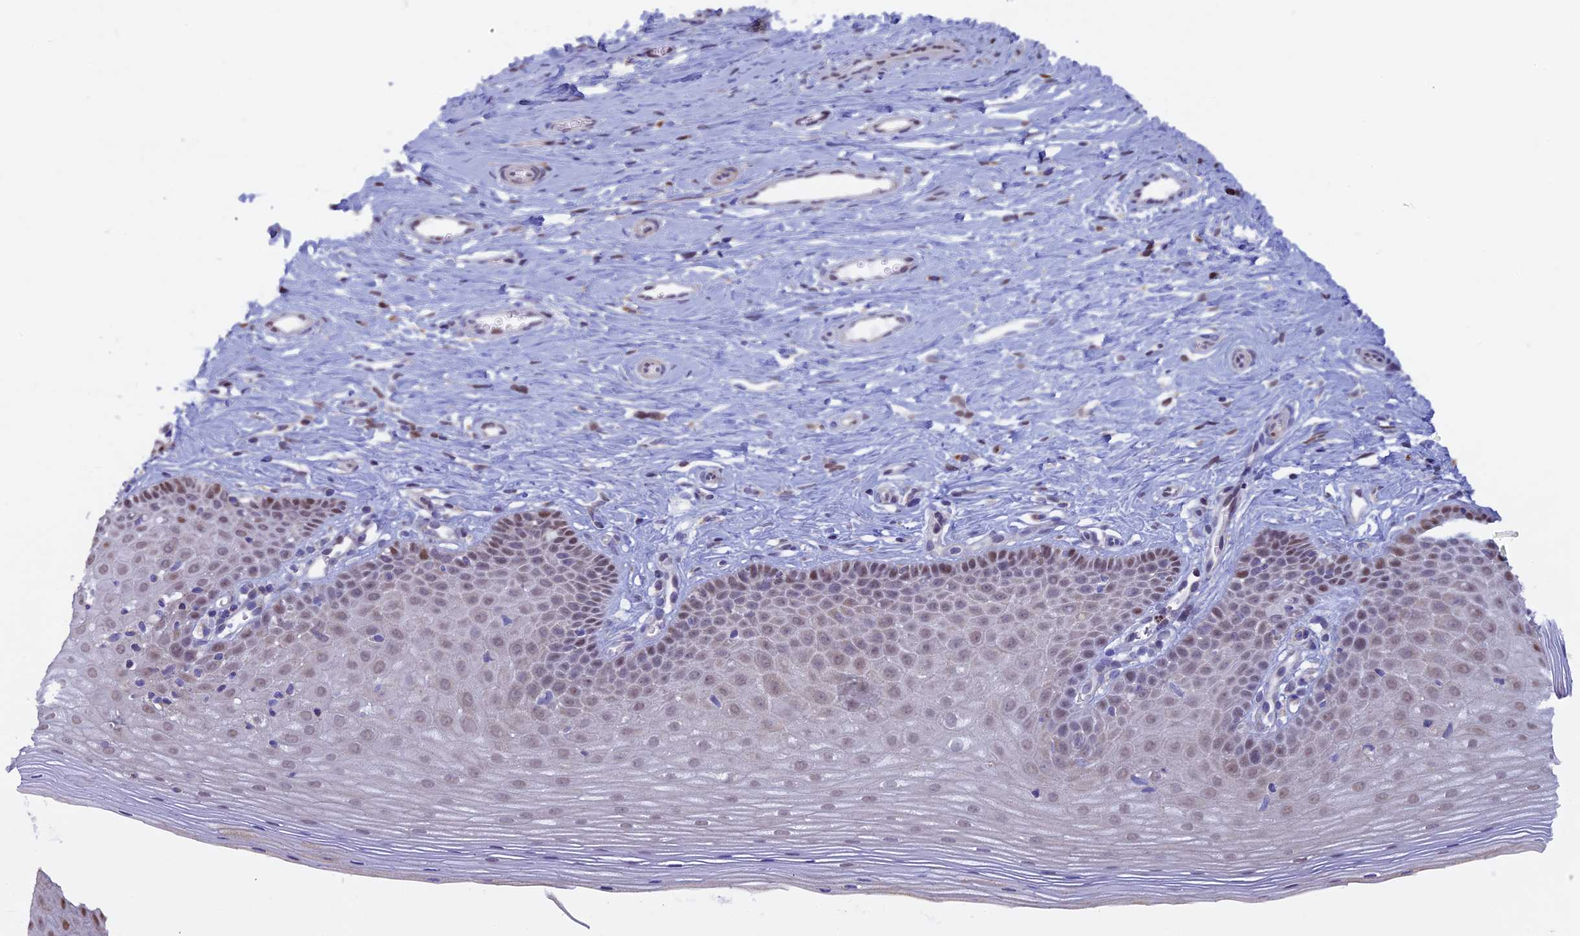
{"staining": {"intensity": "moderate", "quantity": "25%-75%", "location": "nuclear"}, "tissue": "cervix", "cell_type": "Glandular cells", "image_type": "normal", "snomed": [{"axis": "morphology", "description": "Normal tissue, NOS"}, {"axis": "topography", "description": "Cervix"}], "caption": "Moderate nuclear staining is seen in about 25%-75% of glandular cells in benign cervix.", "gene": "ACSS1", "patient": {"sex": "female", "age": 36}}